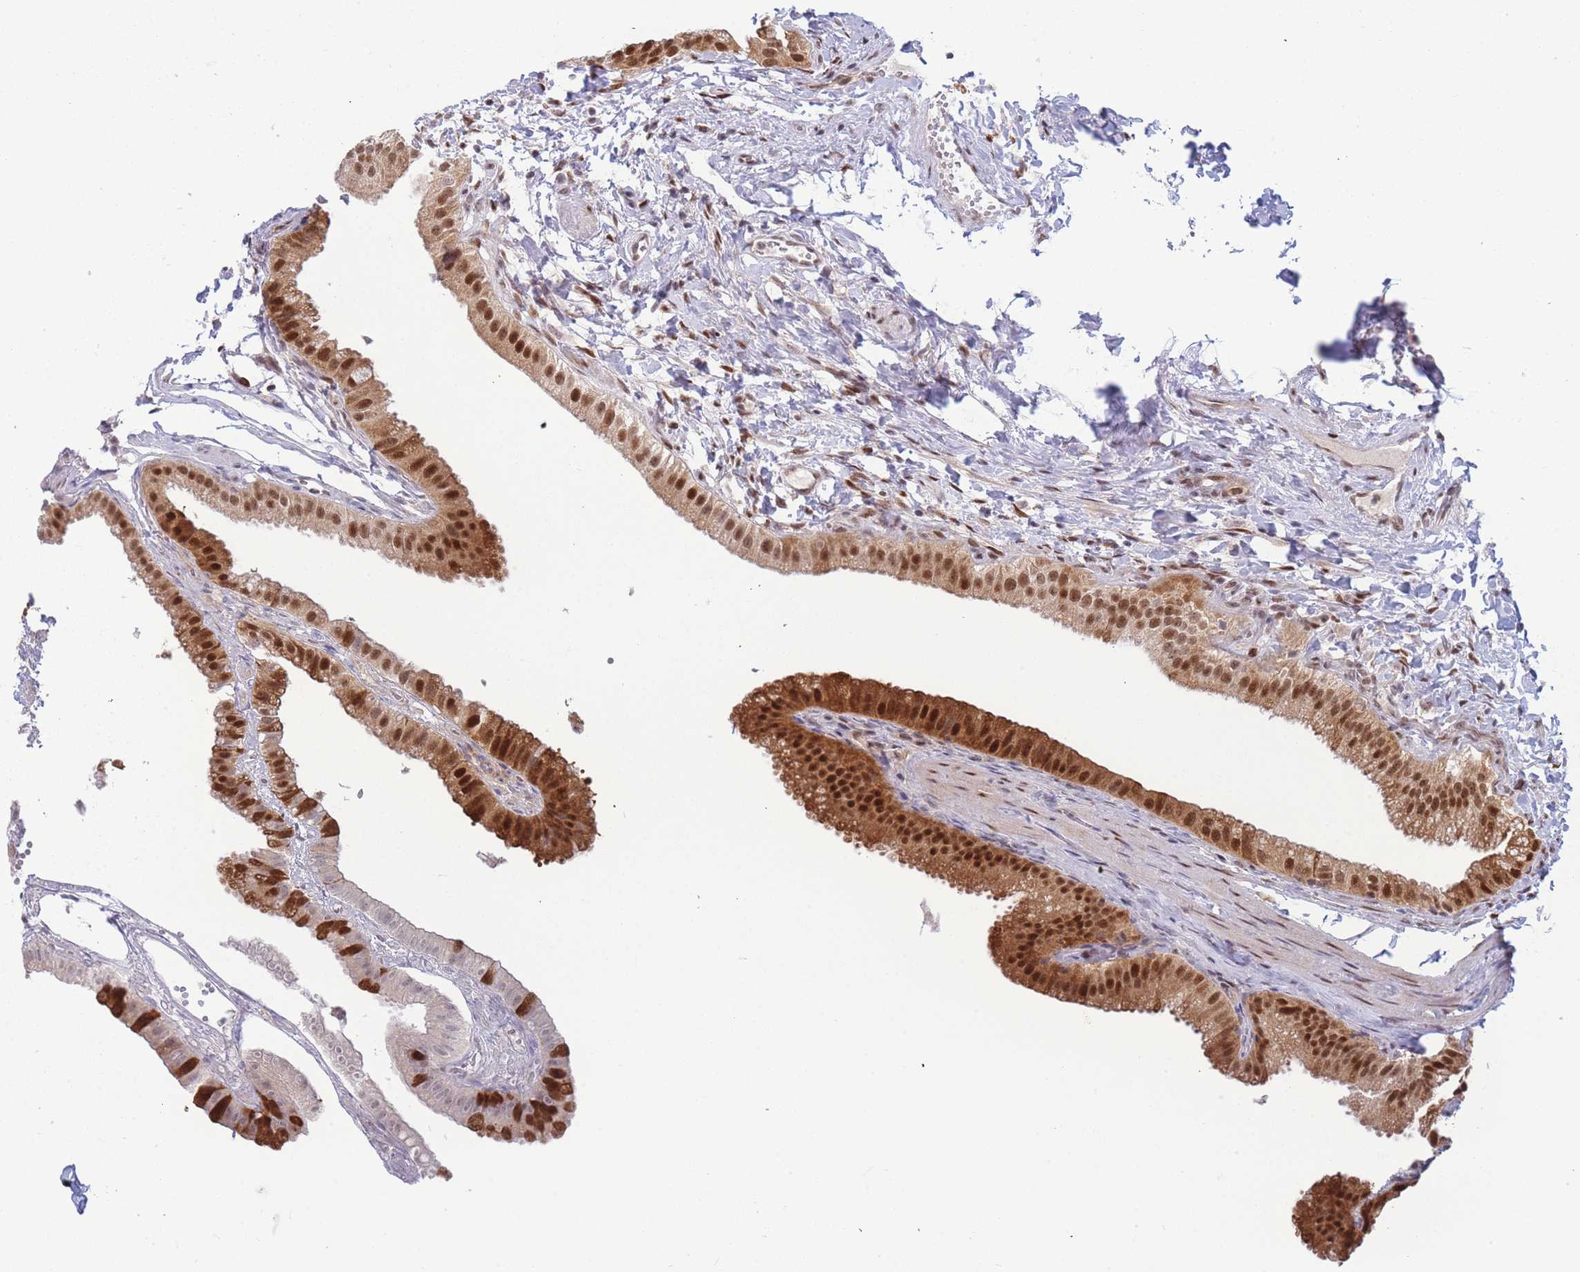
{"staining": {"intensity": "strong", "quantity": ">75%", "location": "cytoplasmic/membranous,nuclear"}, "tissue": "gallbladder", "cell_type": "Glandular cells", "image_type": "normal", "snomed": [{"axis": "morphology", "description": "Normal tissue, NOS"}, {"axis": "topography", "description": "Gallbladder"}], "caption": "Protein staining of unremarkable gallbladder demonstrates strong cytoplasmic/membranous,nuclear expression in about >75% of glandular cells.", "gene": "DEAF1", "patient": {"sex": "female", "age": 61}}